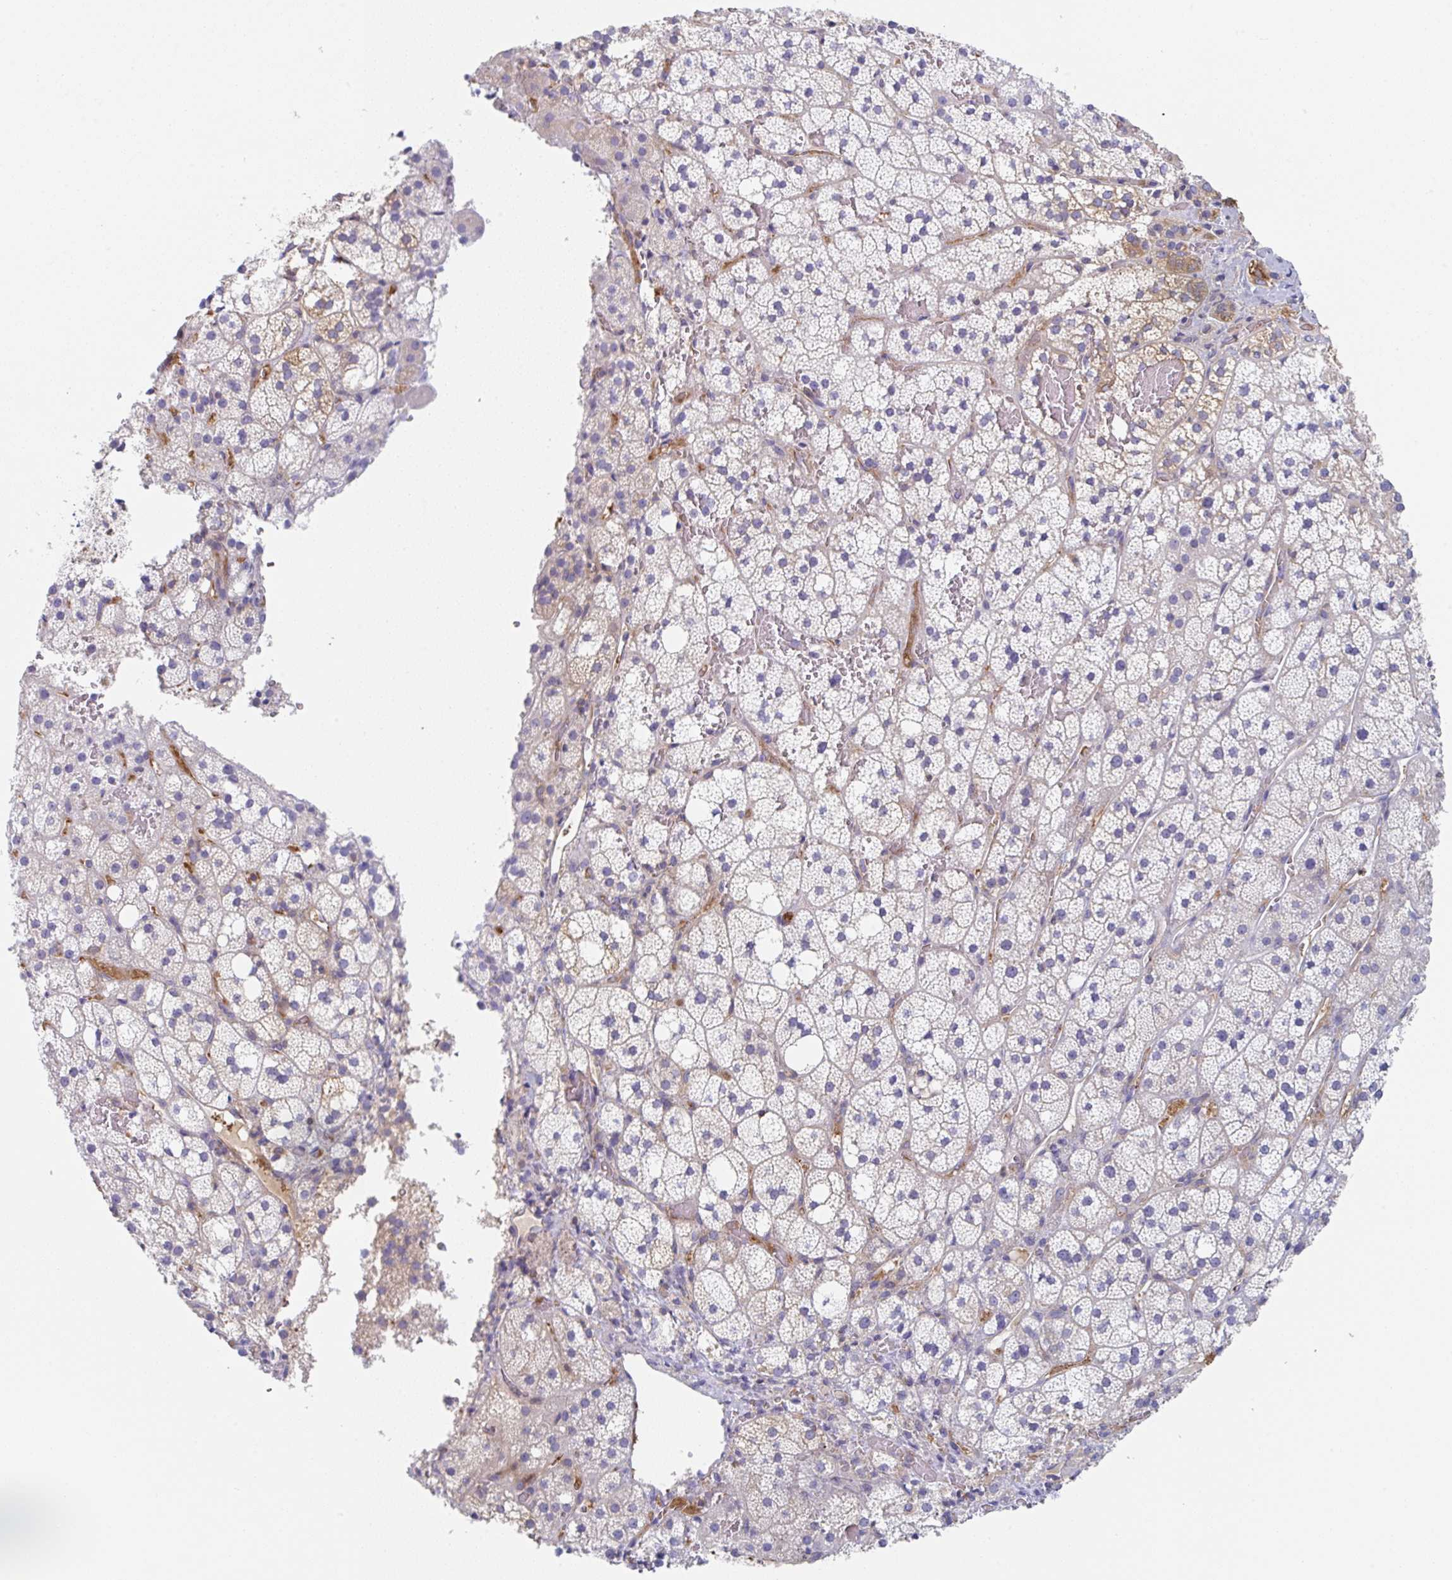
{"staining": {"intensity": "moderate", "quantity": "<25%", "location": "cytoplasmic/membranous"}, "tissue": "adrenal gland", "cell_type": "Glandular cells", "image_type": "normal", "snomed": [{"axis": "morphology", "description": "Normal tissue, NOS"}, {"axis": "topography", "description": "Adrenal gland"}], "caption": "The histopathology image reveals staining of normal adrenal gland, revealing moderate cytoplasmic/membranous protein staining (brown color) within glandular cells.", "gene": "AMPD2", "patient": {"sex": "male", "age": 53}}